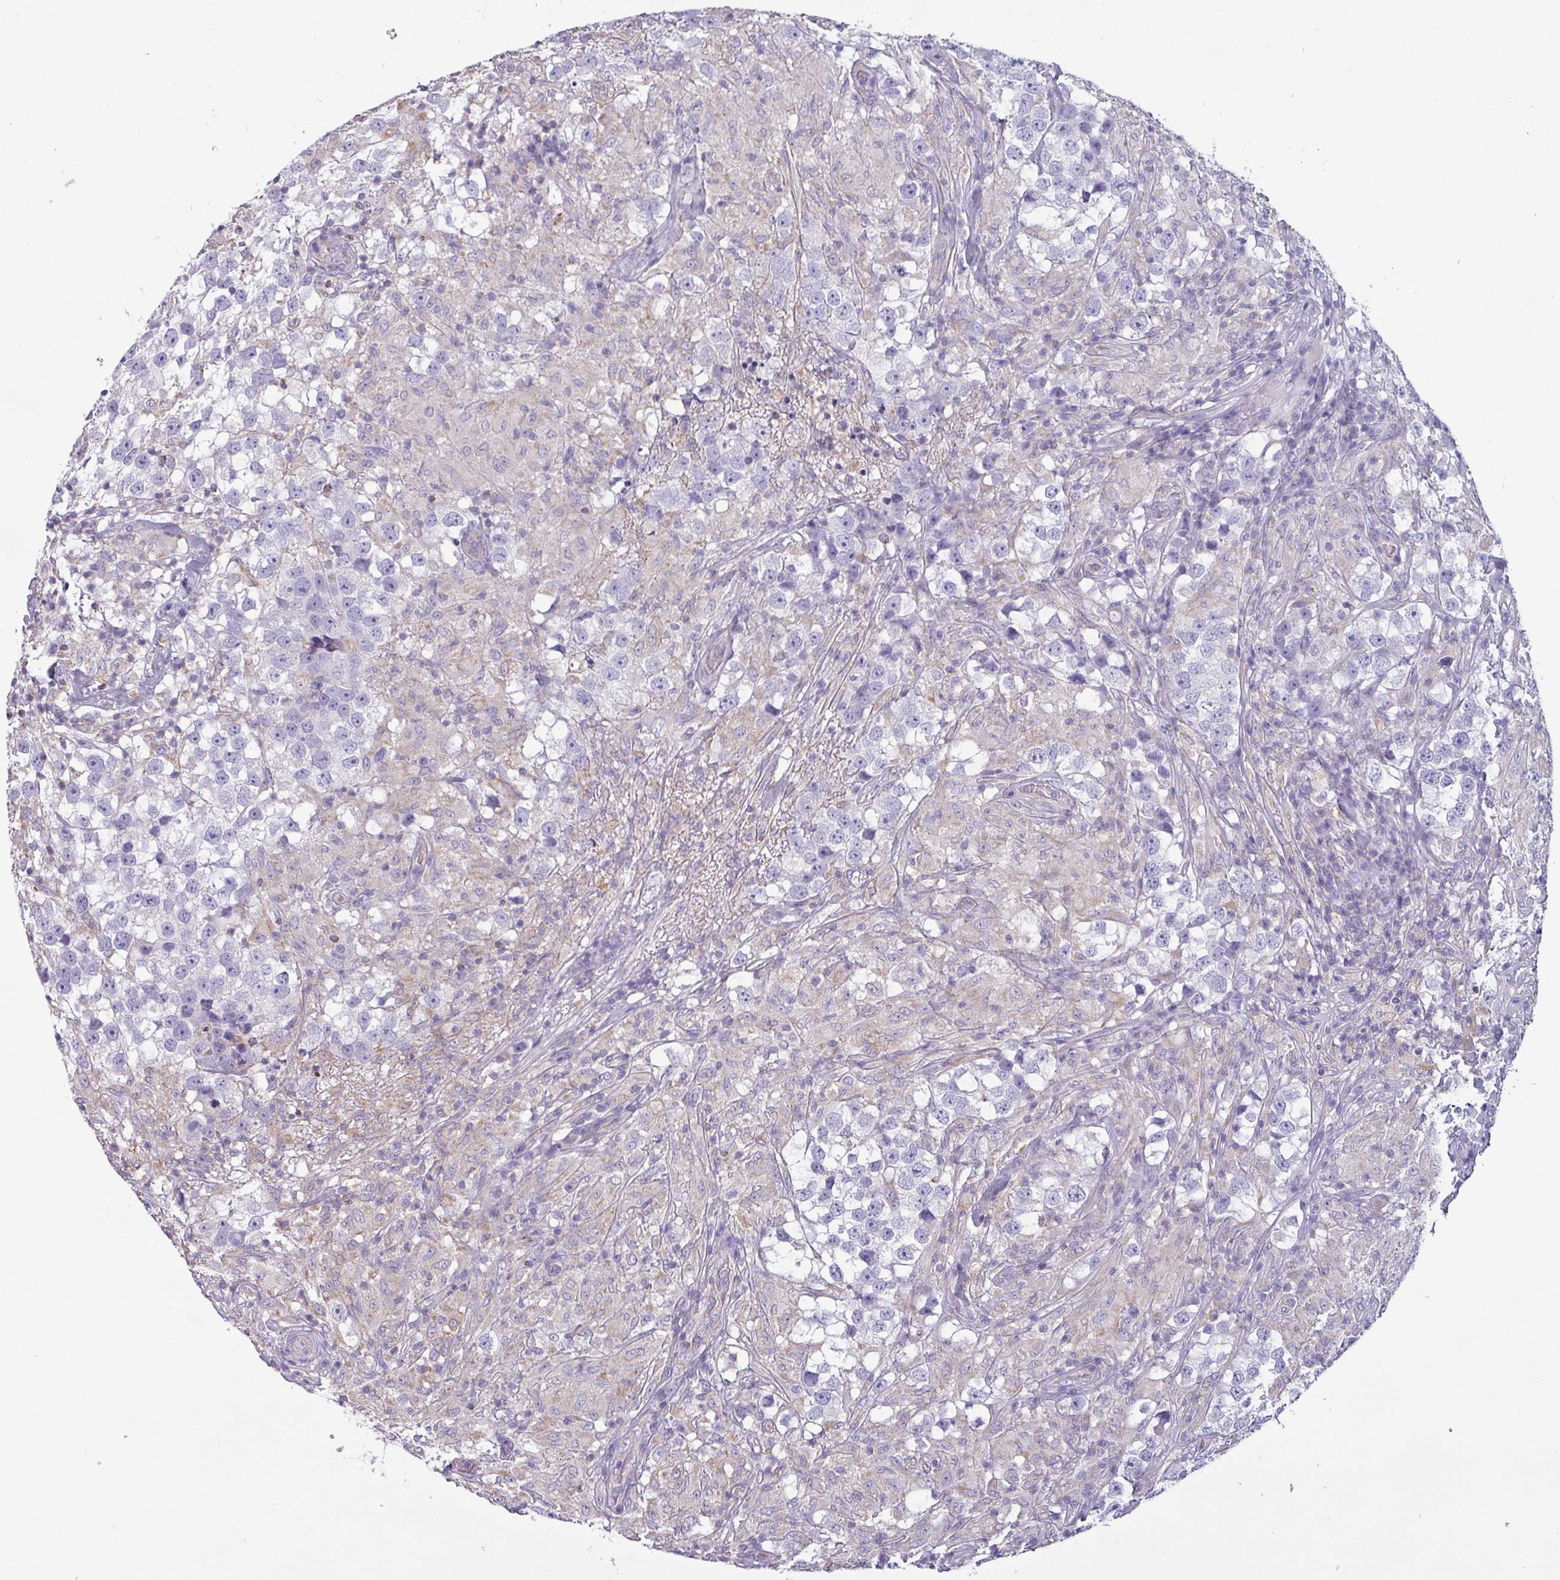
{"staining": {"intensity": "negative", "quantity": "none", "location": "none"}, "tissue": "testis cancer", "cell_type": "Tumor cells", "image_type": "cancer", "snomed": [{"axis": "morphology", "description": "Seminoma, NOS"}, {"axis": "topography", "description": "Testis"}], "caption": "An image of human seminoma (testis) is negative for staining in tumor cells.", "gene": "CAMK1", "patient": {"sex": "male", "age": 46}}